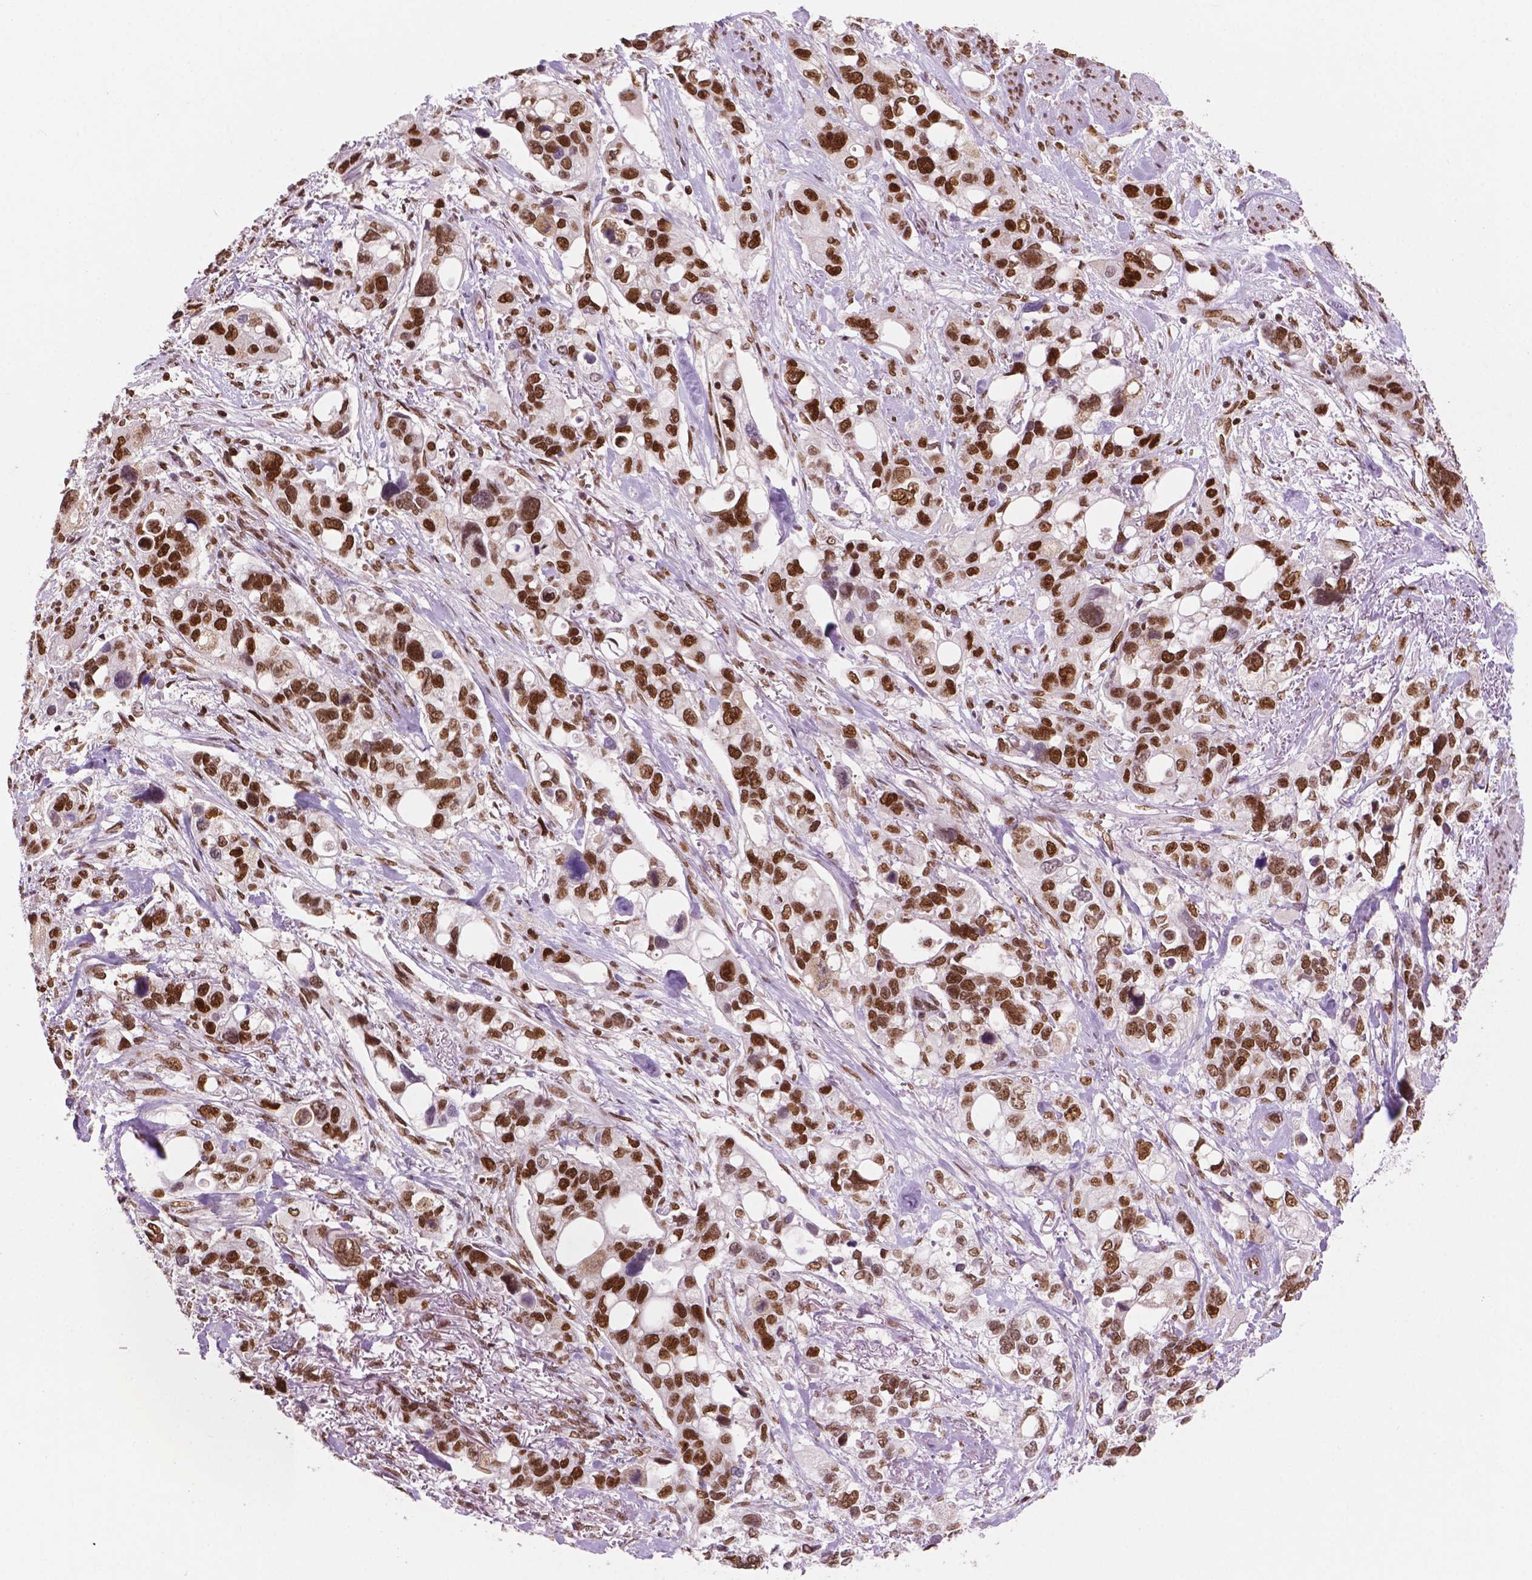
{"staining": {"intensity": "moderate", "quantity": "25%-75%", "location": "nuclear"}, "tissue": "stomach cancer", "cell_type": "Tumor cells", "image_type": "cancer", "snomed": [{"axis": "morphology", "description": "Adenocarcinoma, NOS"}, {"axis": "topography", "description": "Stomach, upper"}], "caption": "A photomicrograph of human stomach cancer (adenocarcinoma) stained for a protein demonstrates moderate nuclear brown staining in tumor cells.", "gene": "MLH1", "patient": {"sex": "female", "age": 81}}